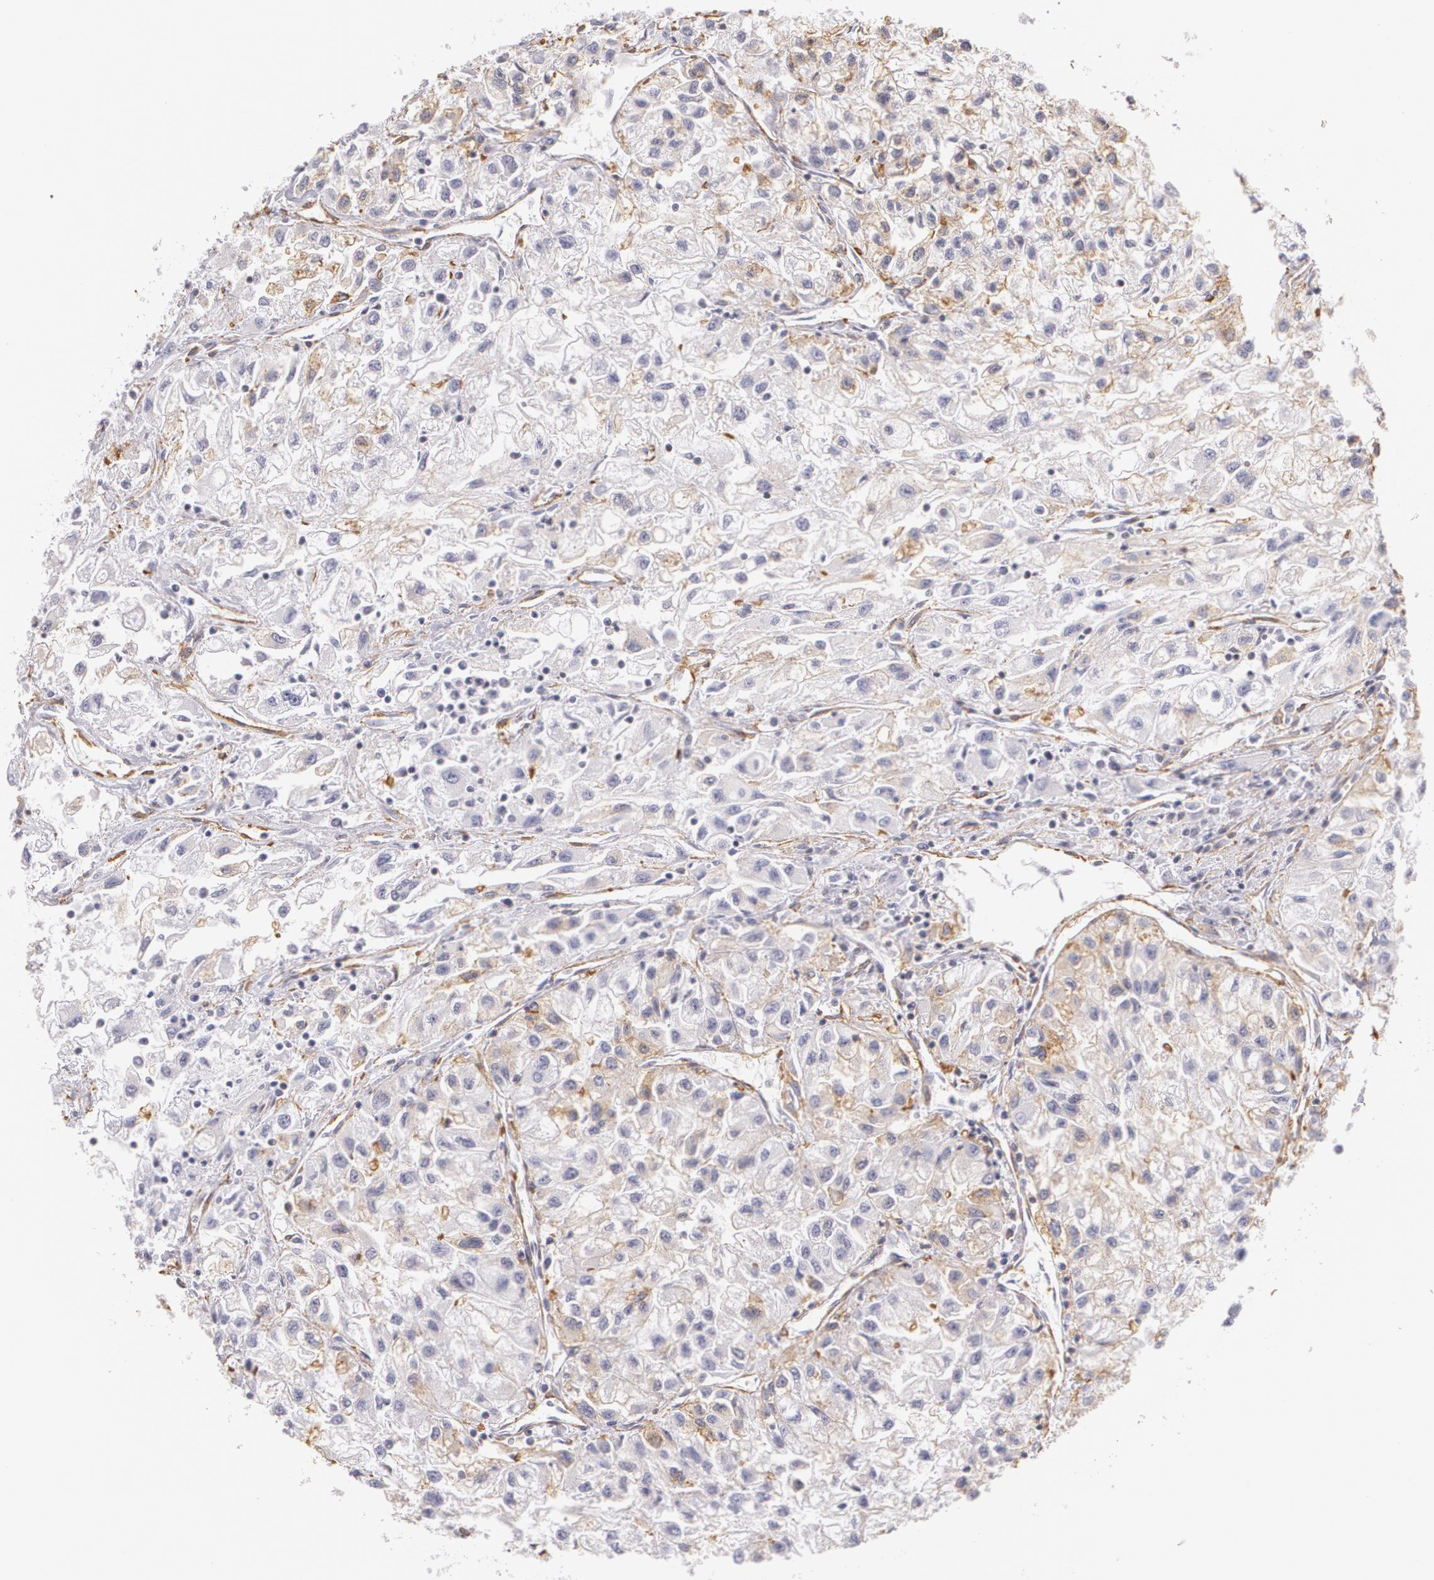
{"staining": {"intensity": "weak", "quantity": "25%-75%", "location": "cytoplasmic/membranous"}, "tissue": "renal cancer", "cell_type": "Tumor cells", "image_type": "cancer", "snomed": [{"axis": "morphology", "description": "Adenocarcinoma, NOS"}, {"axis": "topography", "description": "Kidney"}], "caption": "Renal adenocarcinoma stained with DAB (3,3'-diaminobenzidine) immunohistochemistry shows low levels of weak cytoplasmic/membranous staining in about 25%-75% of tumor cells.", "gene": "VAMP1", "patient": {"sex": "male", "age": 59}}